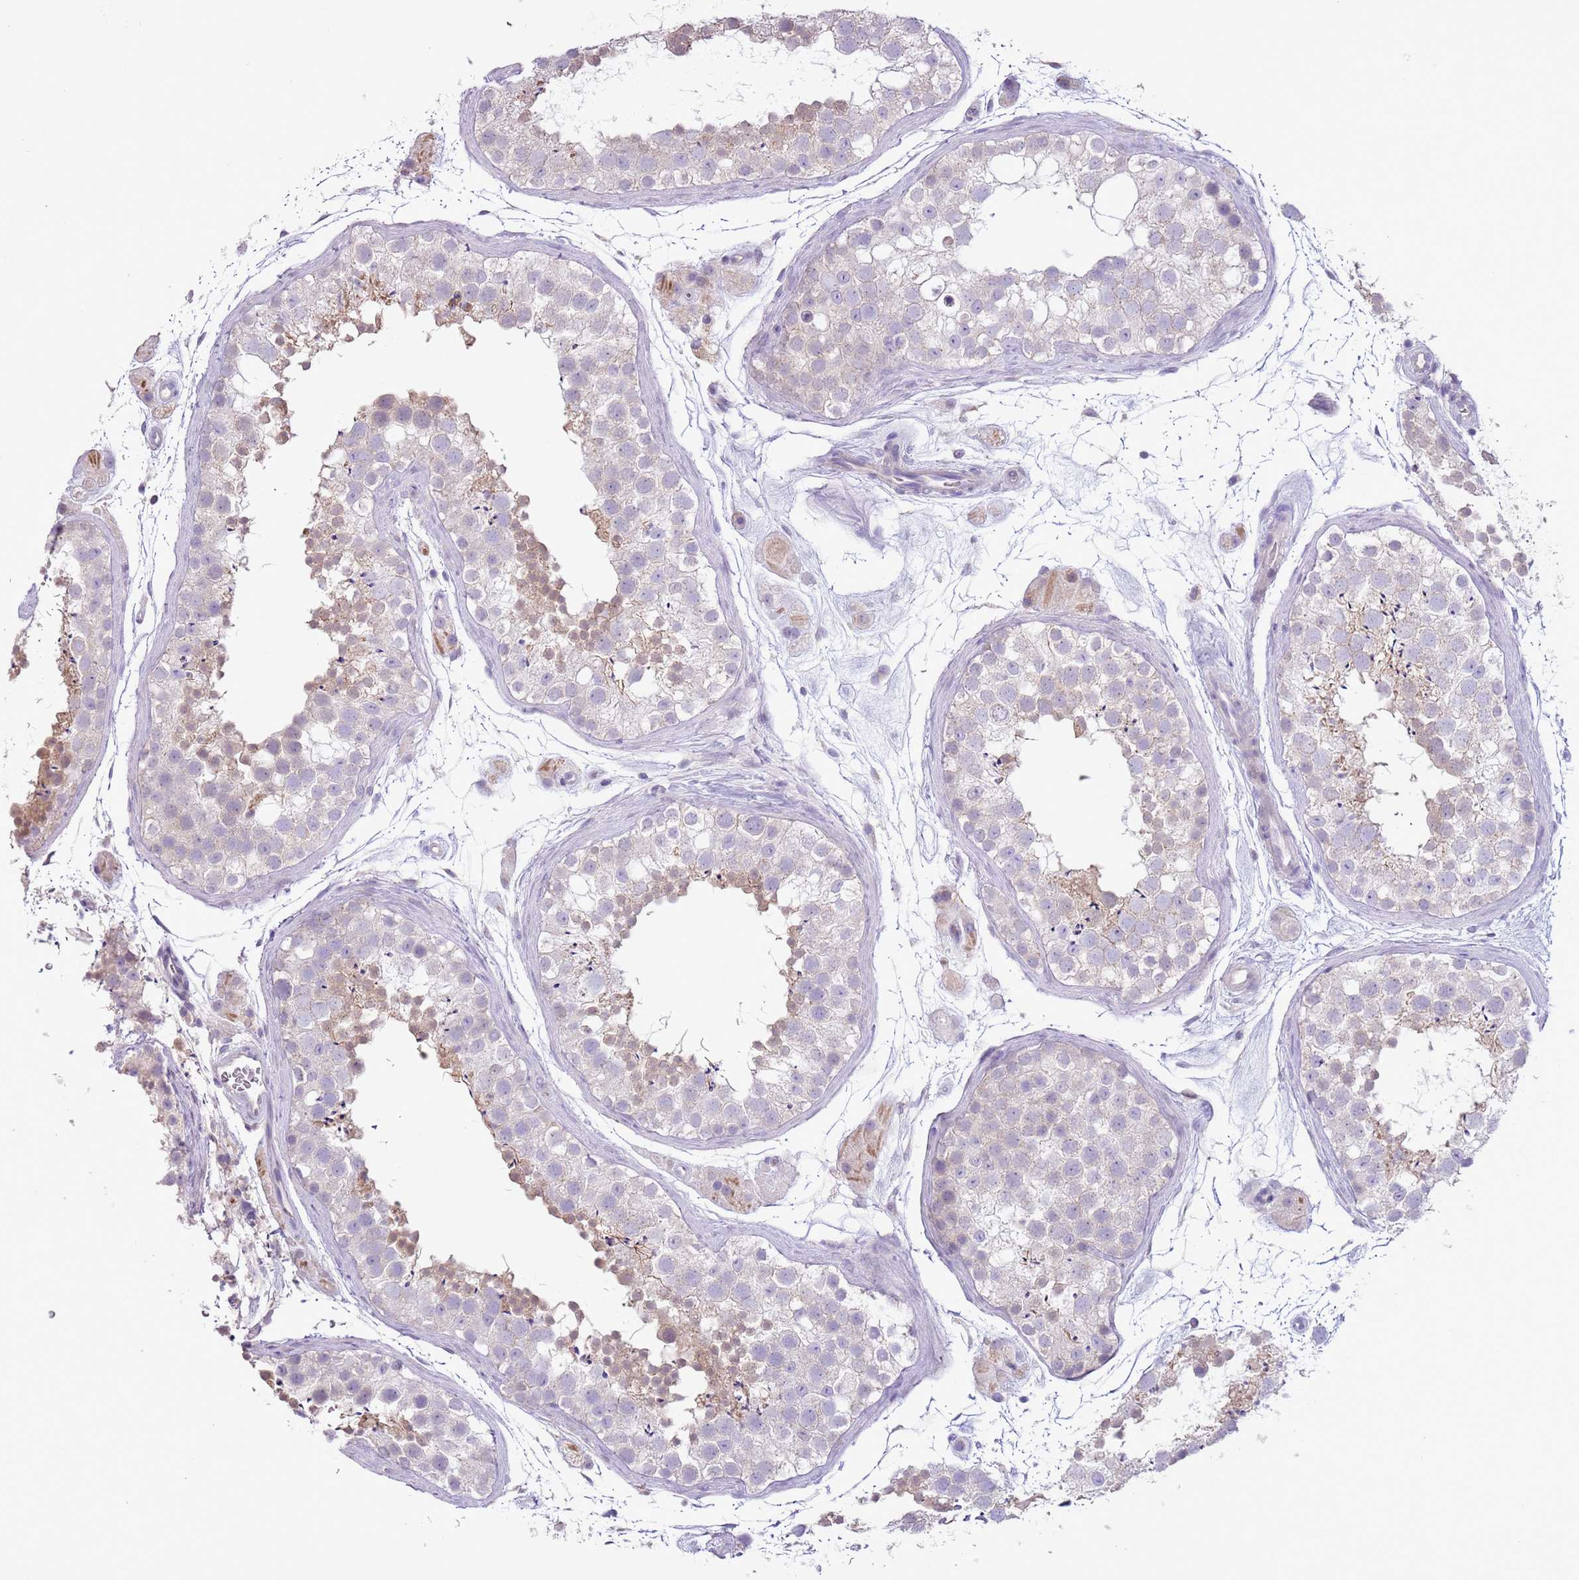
{"staining": {"intensity": "weak", "quantity": "<25%", "location": "cytoplasmic/membranous"}, "tissue": "testis", "cell_type": "Cells in seminiferous ducts", "image_type": "normal", "snomed": [{"axis": "morphology", "description": "Normal tissue, NOS"}, {"axis": "topography", "description": "Testis"}], "caption": "The photomicrograph displays no staining of cells in seminiferous ducts in unremarkable testis. (Immunohistochemistry, brightfield microscopy, high magnification).", "gene": "ZNF697", "patient": {"sex": "male", "age": 41}}